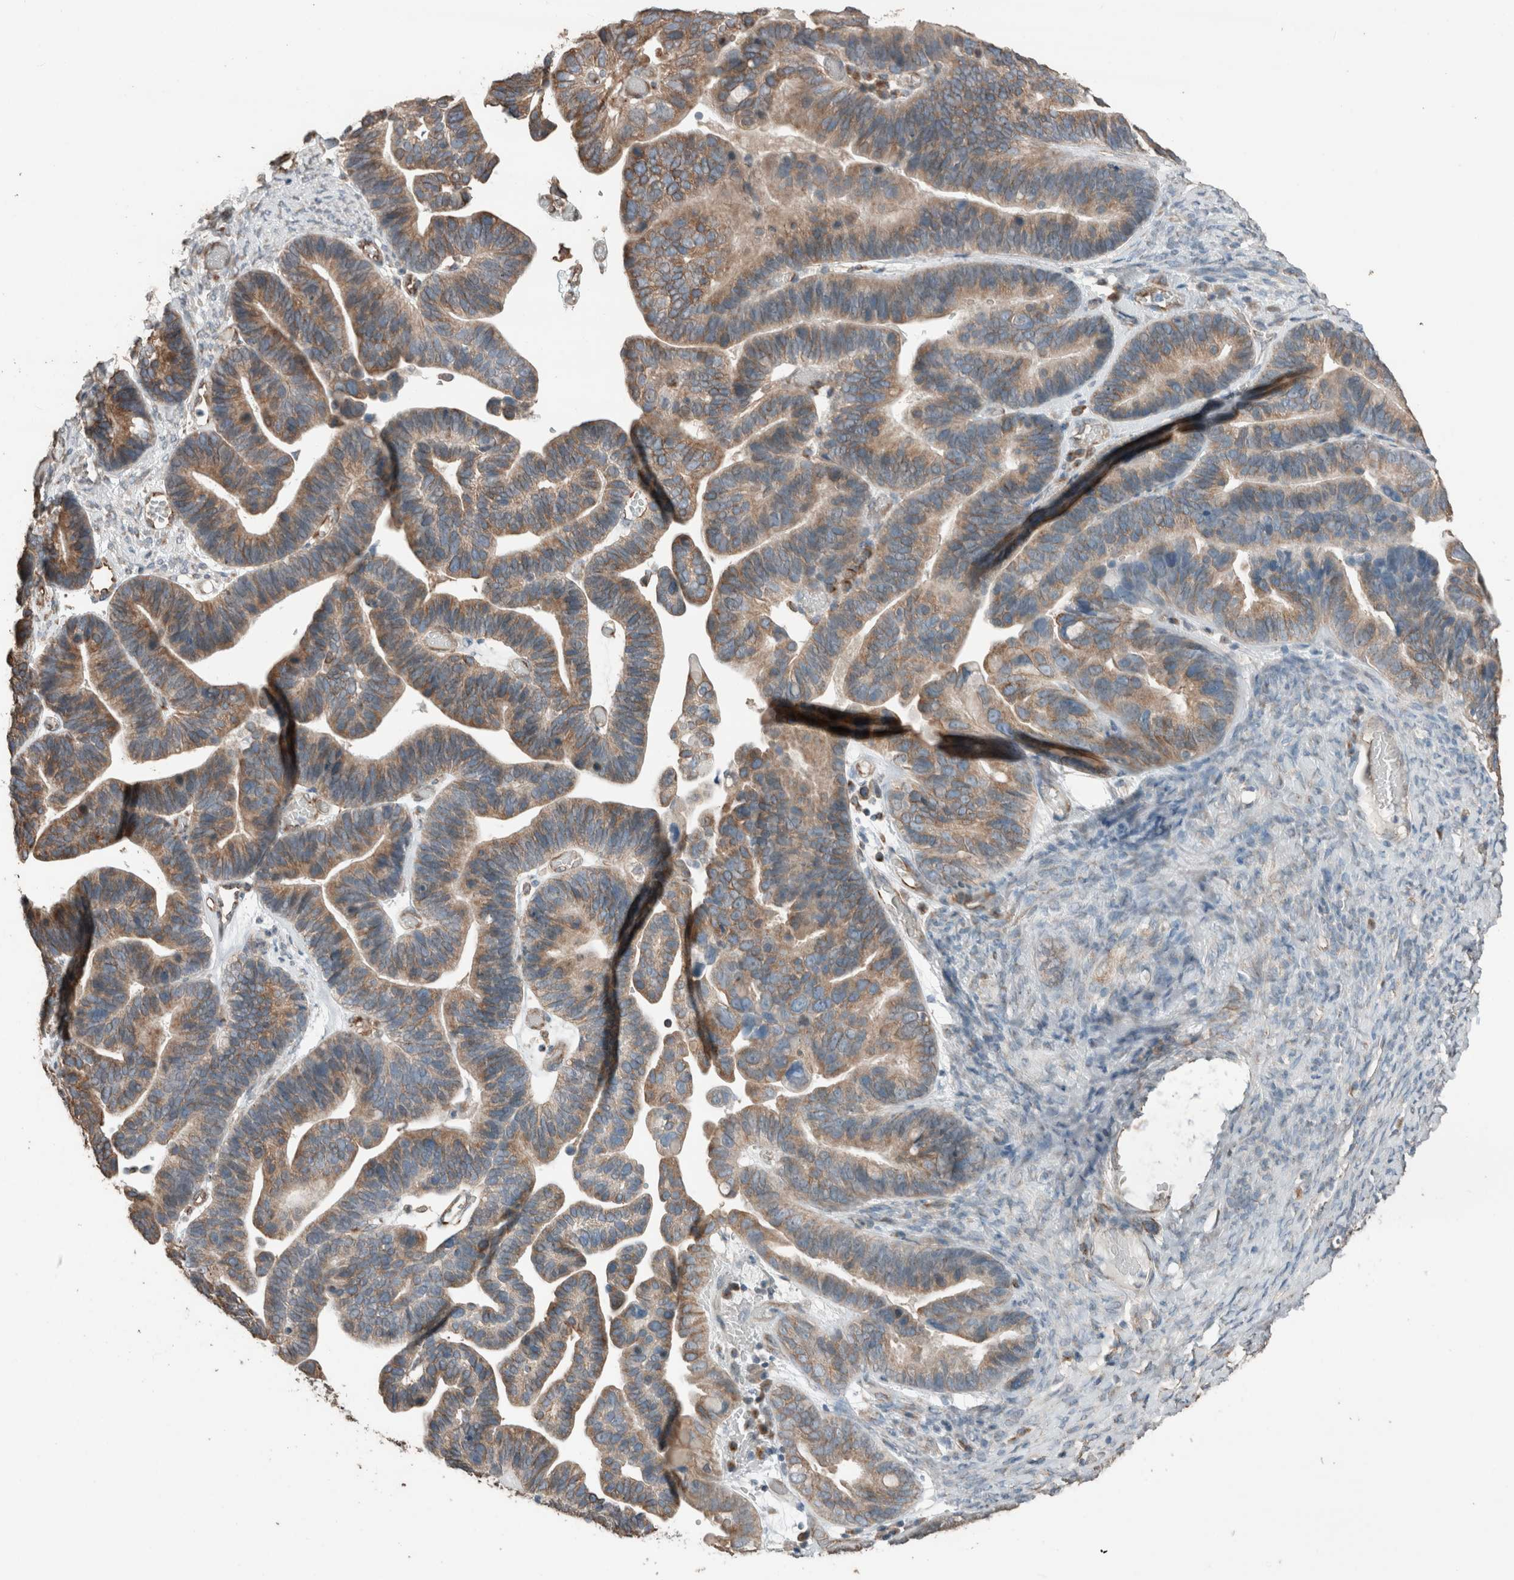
{"staining": {"intensity": "moderate", "quantity": ">75%", "location": "cytoplasmic/membranous"}, "tissue": "ovarian cancer", "cell_type": "Tumor cells", "image_type": "cancer", "snomed": [{"axis": "morphology", "description": "Cystadenocarcinoma, serous, NOS"}, {"axis": "topography", "description": "Ovary"}], "caption": "Immunohistochemistry (IHC) of ovarian serous cystadenocarcinoma shows medium levels of moderate cytoplasmic/membranous staining in about >75% of tumor cells.", "gene": "ACVR2B", "patient": {"sex": "female", "age": 56}}